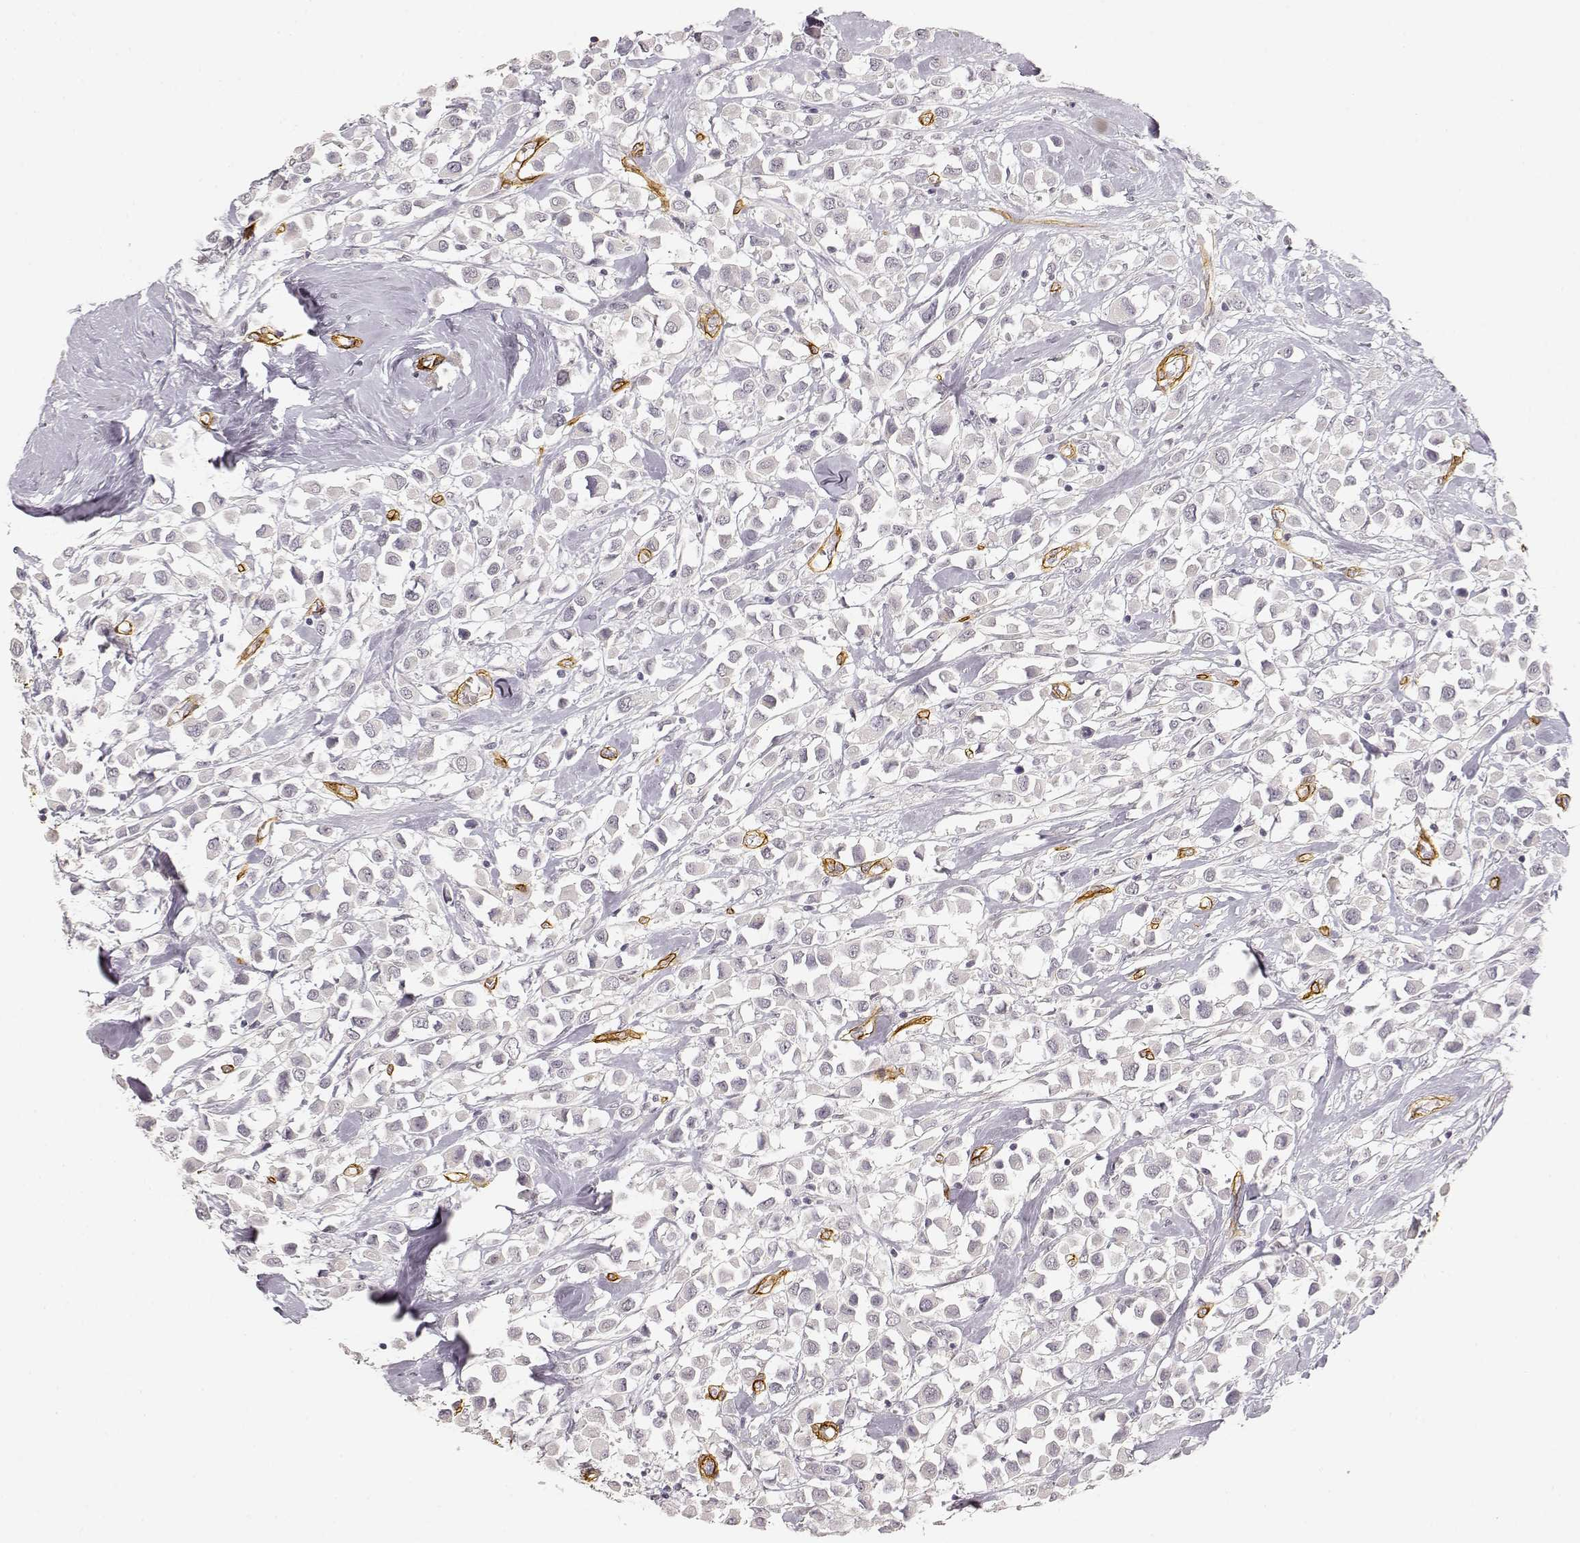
{"staining": {"intensity": "negative", "quantity": "none", "location": "none"}, "tissue": "breast cancer", "cell_type": "Tumor cells", "image_type": "cancer", "snomed": [{"axis": "morphology", "description": "Duct carcinoma"}, {"axis": "topography", "description": "Breast"}], "caption": "Tumor cells are negative for protein expression in human intraductal carcinoma (breast).", "gene": "LAMA4", "patient": {"sex": "female", "age": 61}}